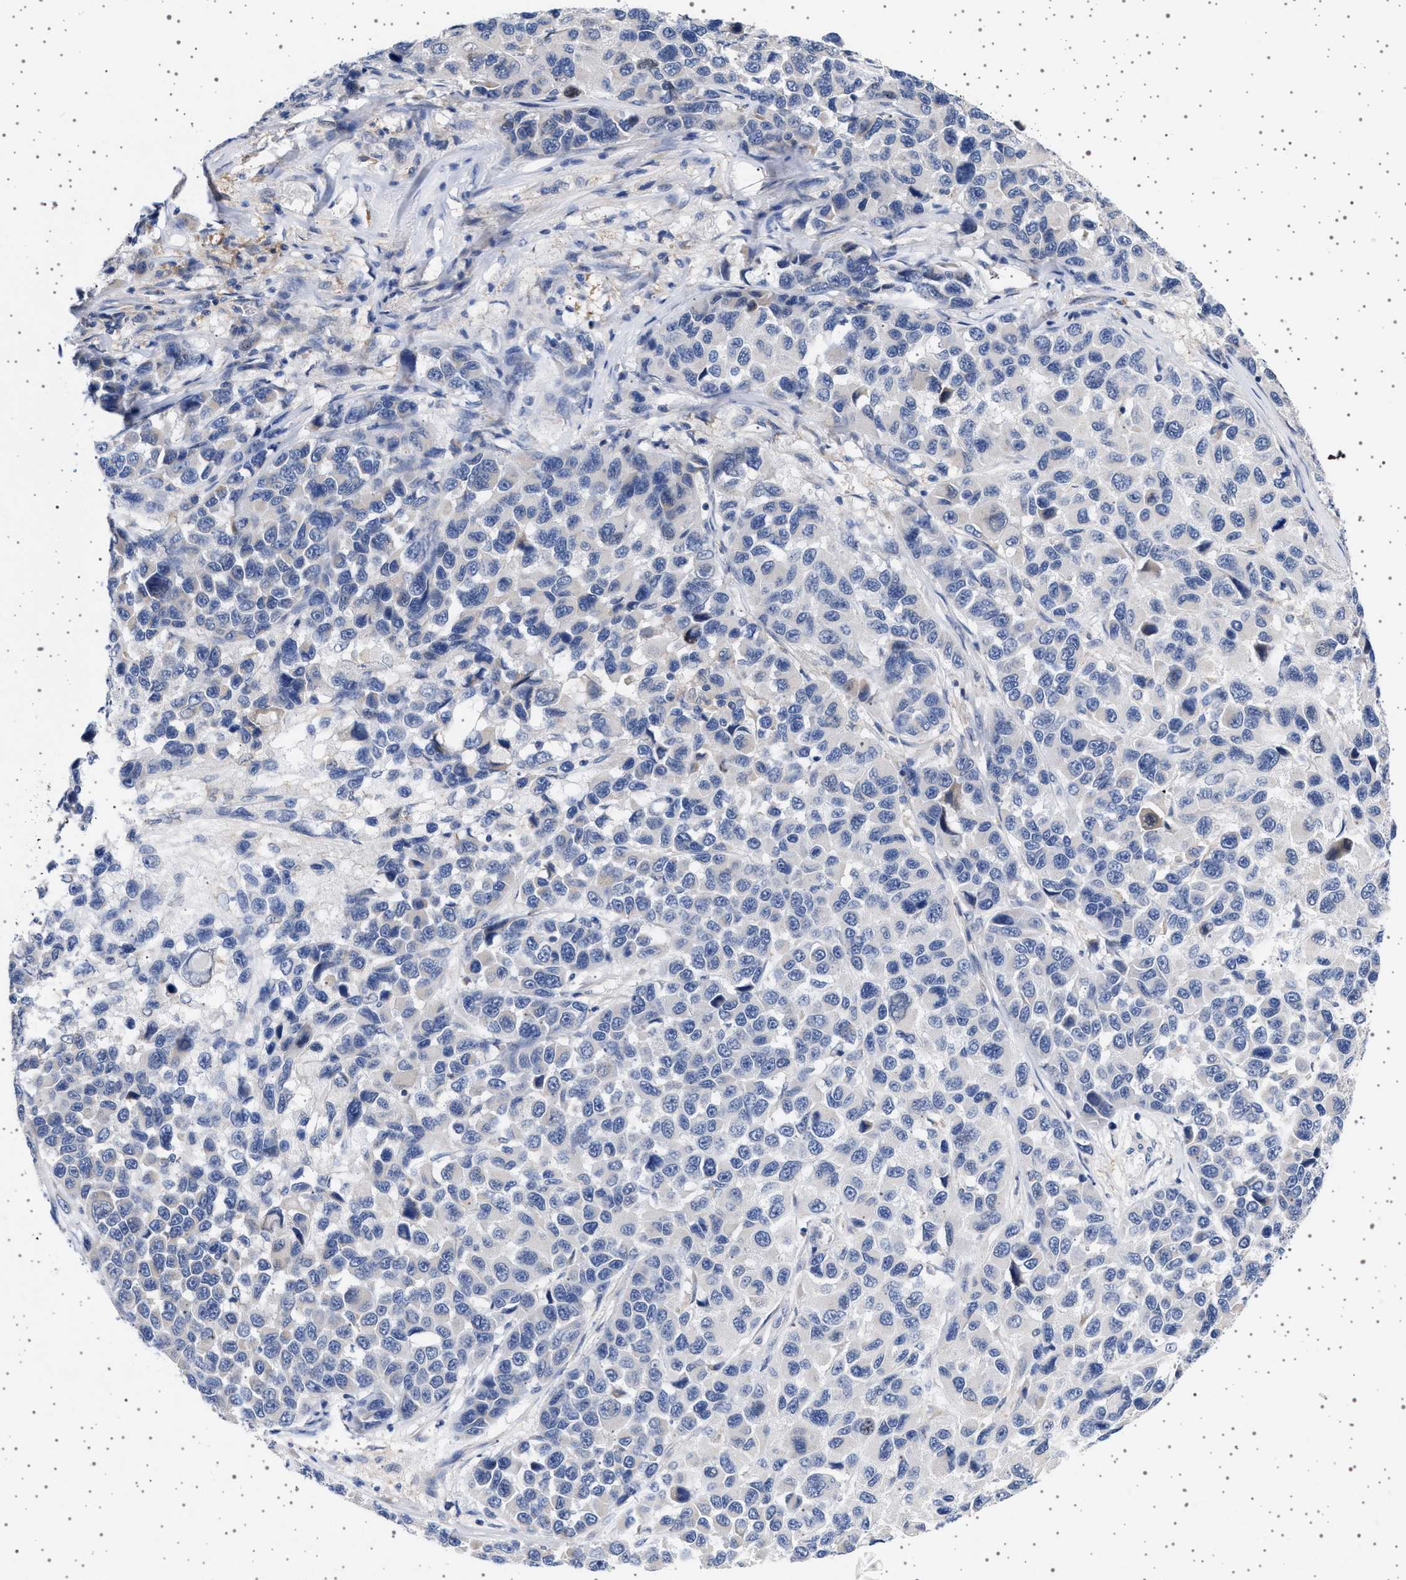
{"staining": {"intensity": "negative", "quantity": "none", "location": "none"}, "tissue": "melanoma", "cell_type": "Tumor cells", "image_type": "cancer", "snomed": [{"axis": "morphology", "description": "Malignant melanoma, NOS"}, {"axis": "topography", "description": "Skin"}], "caption": "Tumor cells are negative for brown protein staining in malignant melanoma. The staining was performed using DAB (3,3'-diaminobenzidine) to visualize the protein expression in brown, while the nuclei were stained in blue with hematoxylin (Magnification: 20x).", "gene": "TRMT10B", "patient": {"sex": "male", "age": 53}}